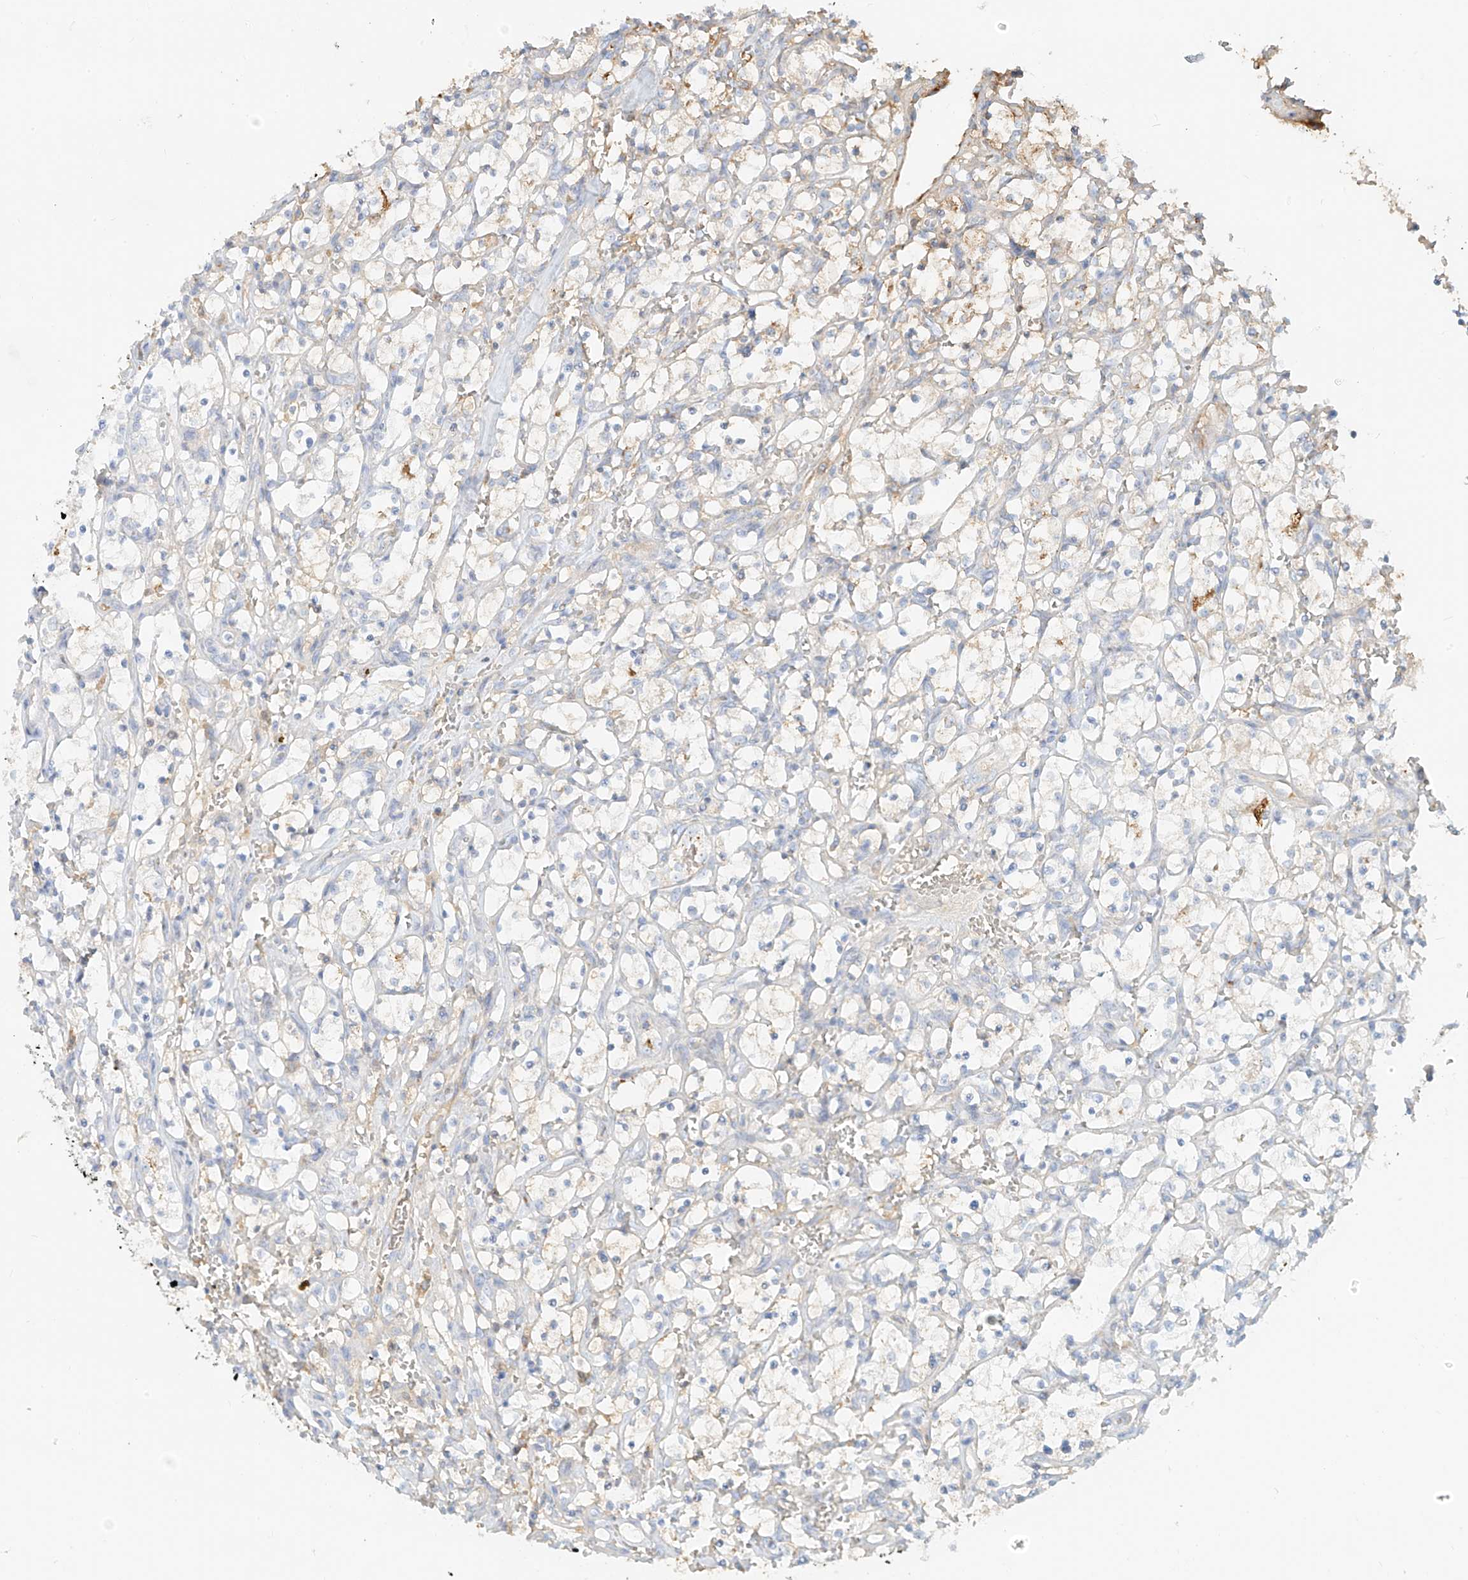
{"staining": {"intensity": "negative", "quantity": "none", "location": "none"}, "tissue": "renal cancer", "cell_type": "Tumor cells", "image_type": "cancer", "snomed": [{"axis": "morphology", "description": "Adenocarcinoma, NOS"}, {"axis": "topography", "description": "Kidney"}], "caption": "Renal cancer stained for a protein using immunohistochemistry (IHC) displays no staining tumor cells.", "gene": "OCSTAMP", "patient": {"sex": "female", "age": 69}}